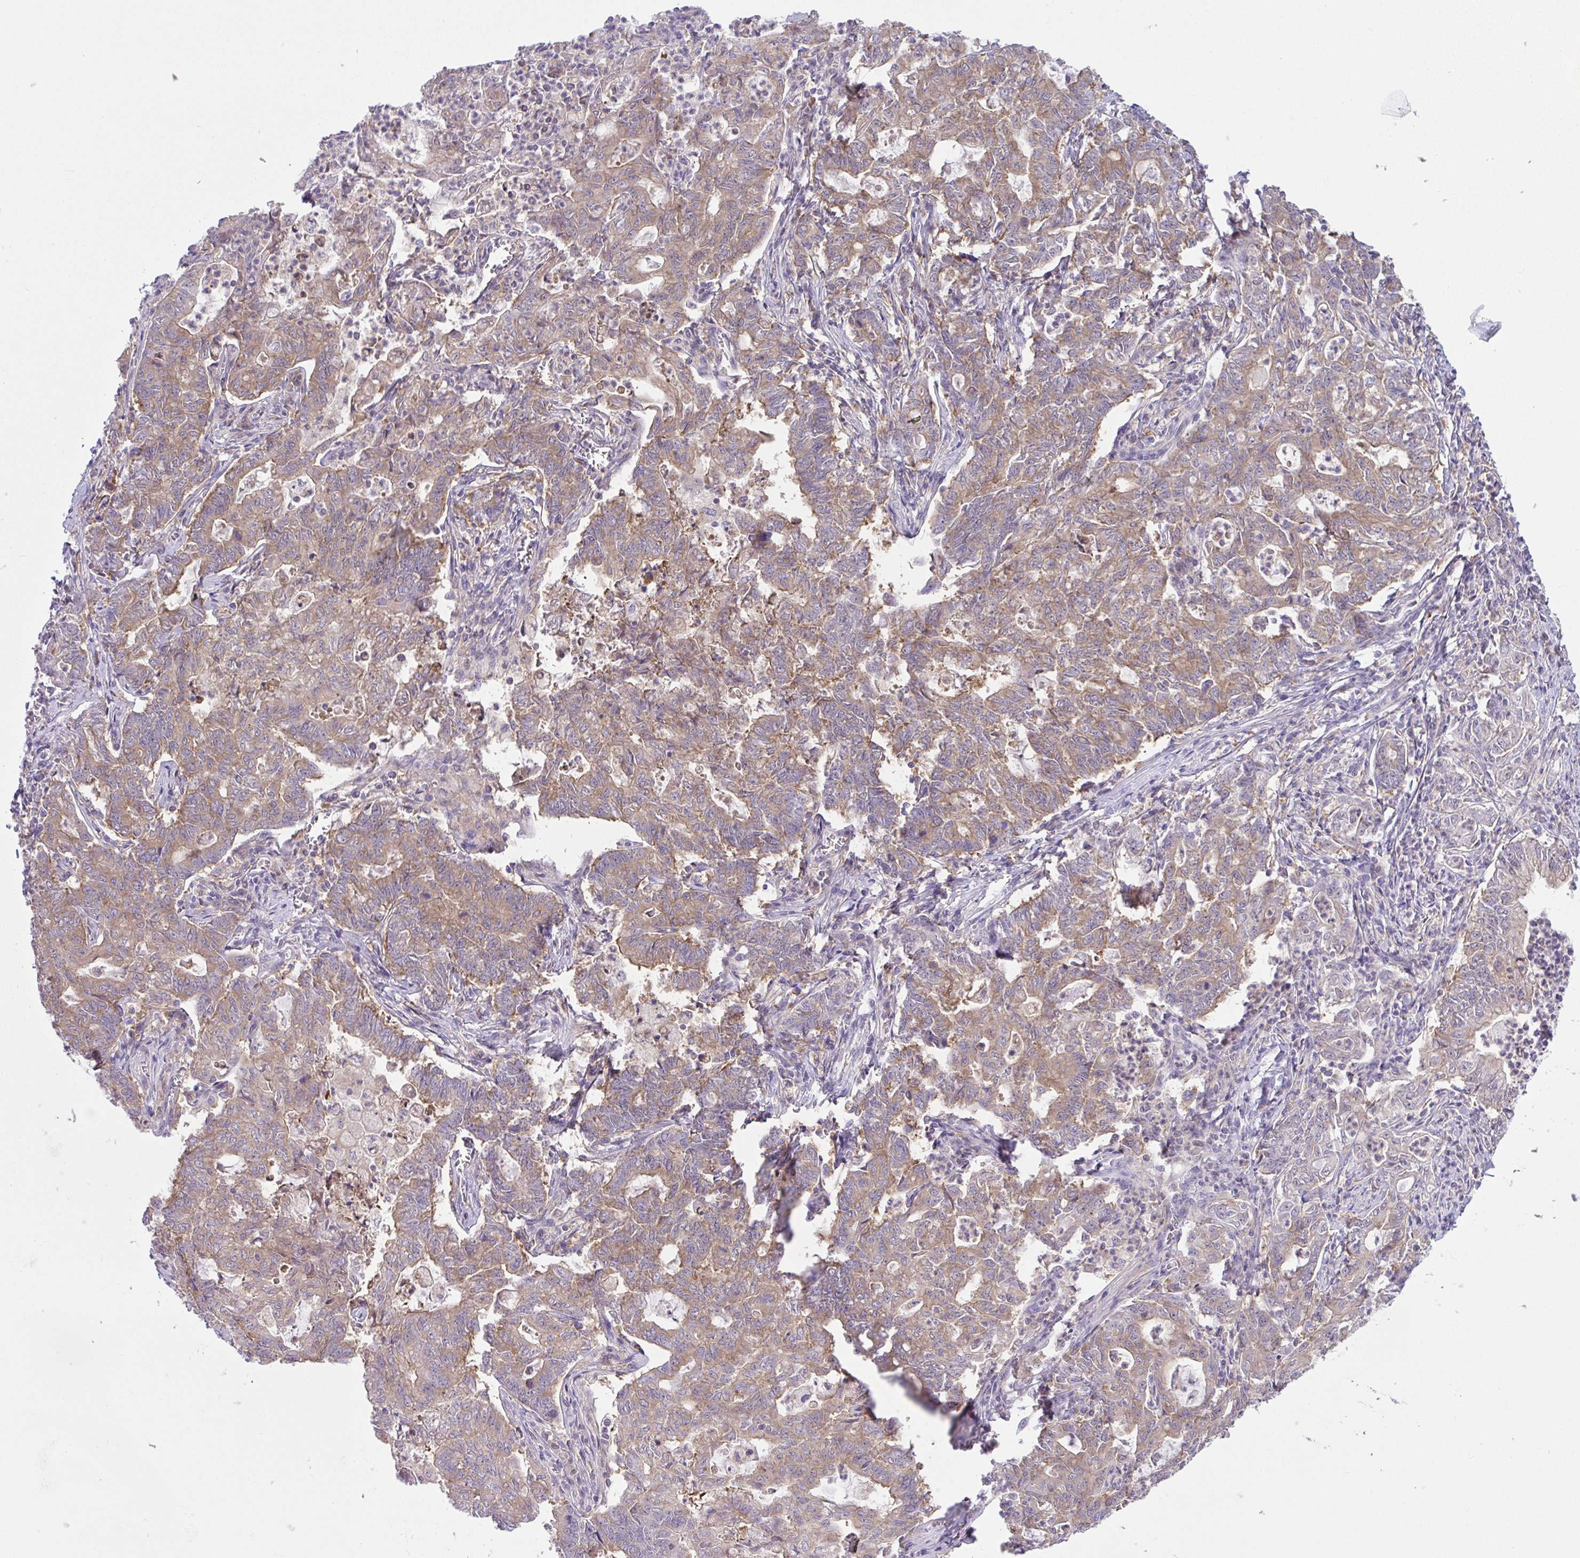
{"staining": {"intensity": "moderate", "quantity": ">75%", "location": "cytoplasmic/membranous"}, "tissue": "stomach cancer", "cell_type": "Tumor cells", "image_type": "cancer", "snomed": [{"axis": "morphology", "description": "Adenocarcinoma, NOS"}, {"axis": "topography", "description": "Stomach, upper"}], "caption": "High-power microscopy captured an immunohistochemistry (IHC) photomicrograph of adenocarcinoma (stomach), revealing moderate cytoplasmic/membranous positivity in about >75% of tumor cells.", "gene": "ALDH16A1", "patient": {"sex": "female", "age": 79}}